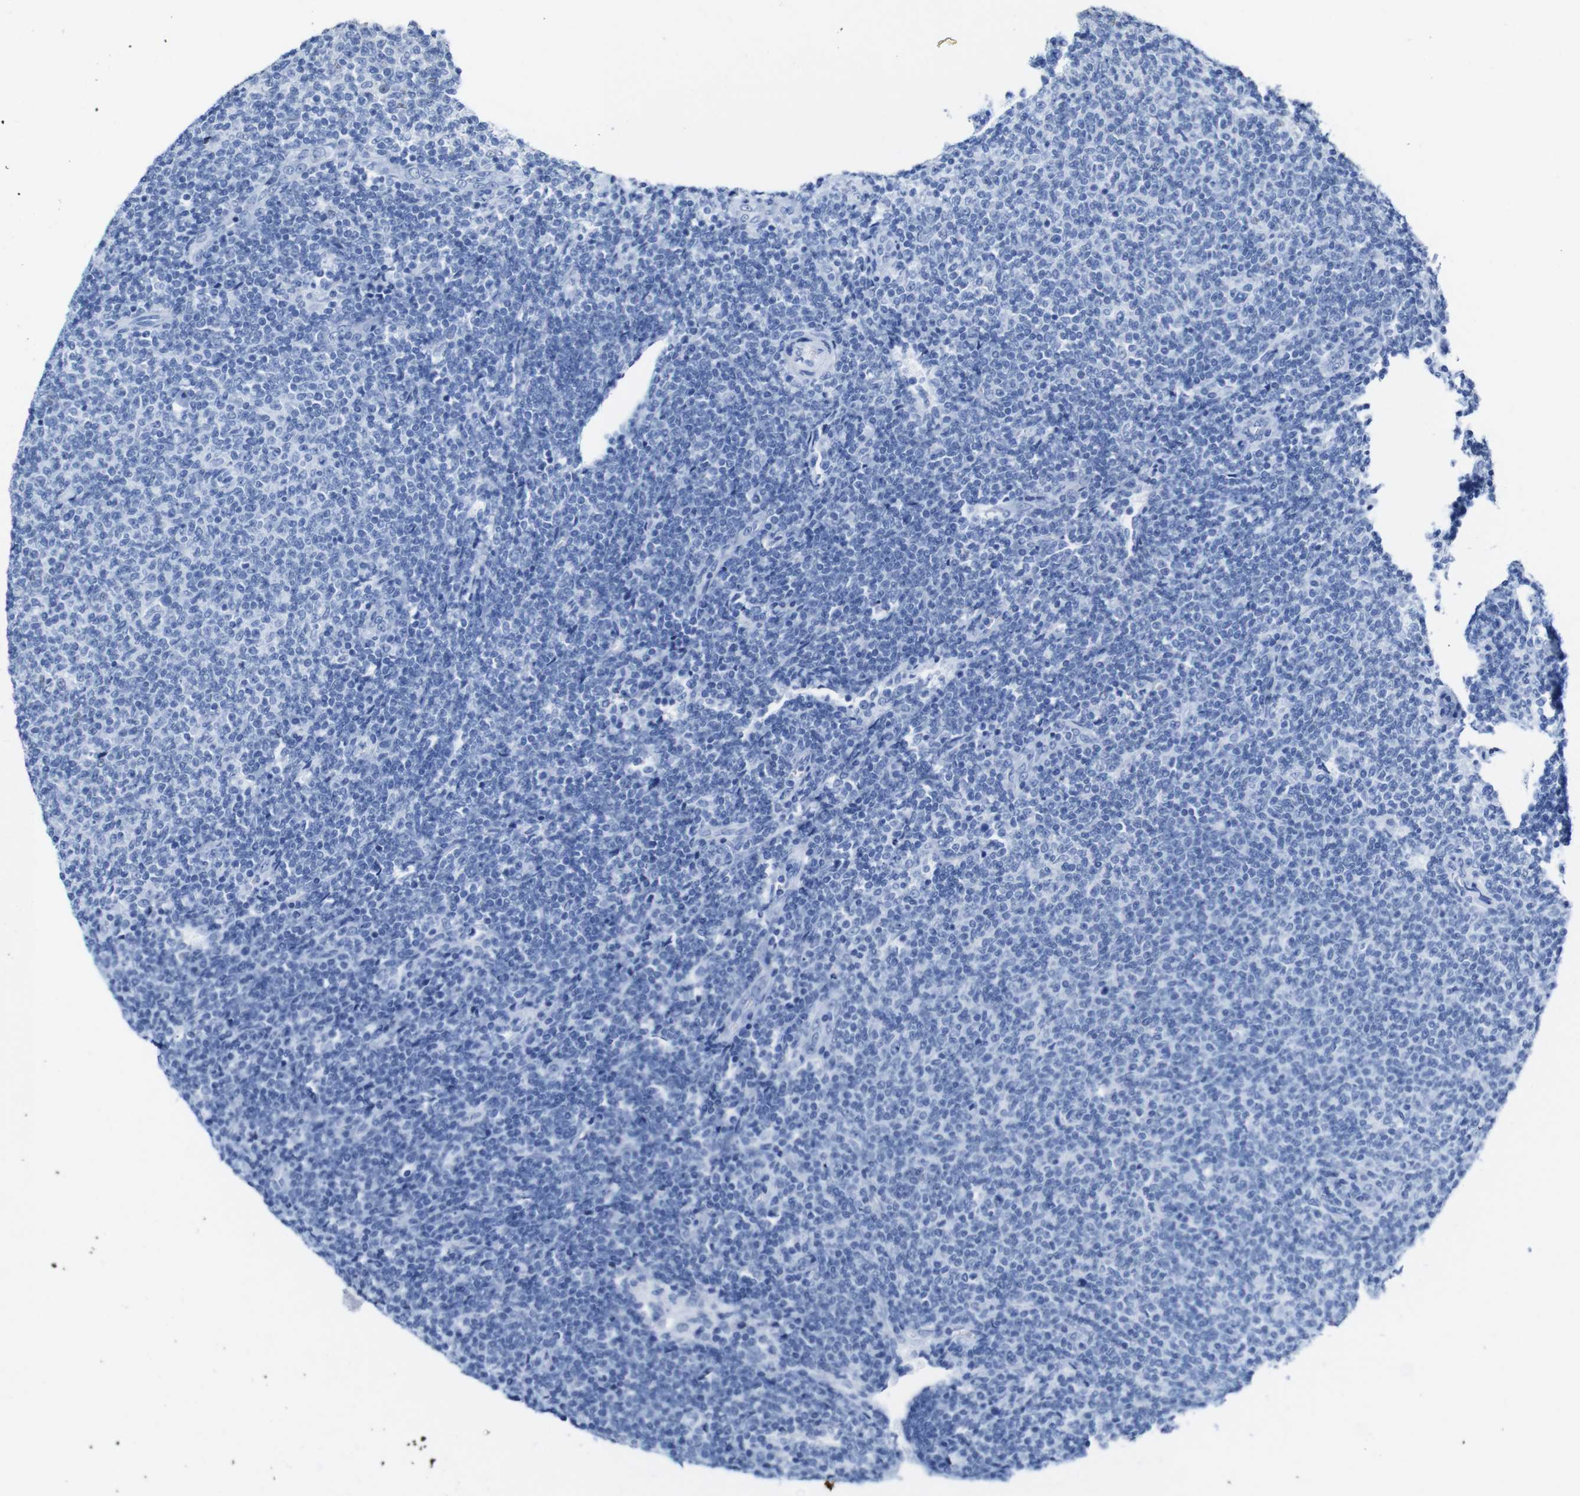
{"staining": {"intensity": "negative", "quantity": "none", "location": "none"}, "tissue": "lymphoma", "cell_type": "Tumor cells", "image_type": "cancer", "snomed": [{"axis": "morphology", "description": "Malignant lymphoma, non-Hodgkin's type, Low grade"}, {"axis": "topography", "description": "Lymph node"}], "caption": "Protein analysis of low-grade malignant lymphoma, non-Hodgkin's type exhibits no significant positivity in tumor cells. Brightfield microscopy of immunohistochemistry stained with DAB (3,3'-diaminobenzidine) (brown) and hematoxylin (blue), captured at high magnification.", "gene": "TCEAL9", "patient": {"sex": "male", "age": 66}}